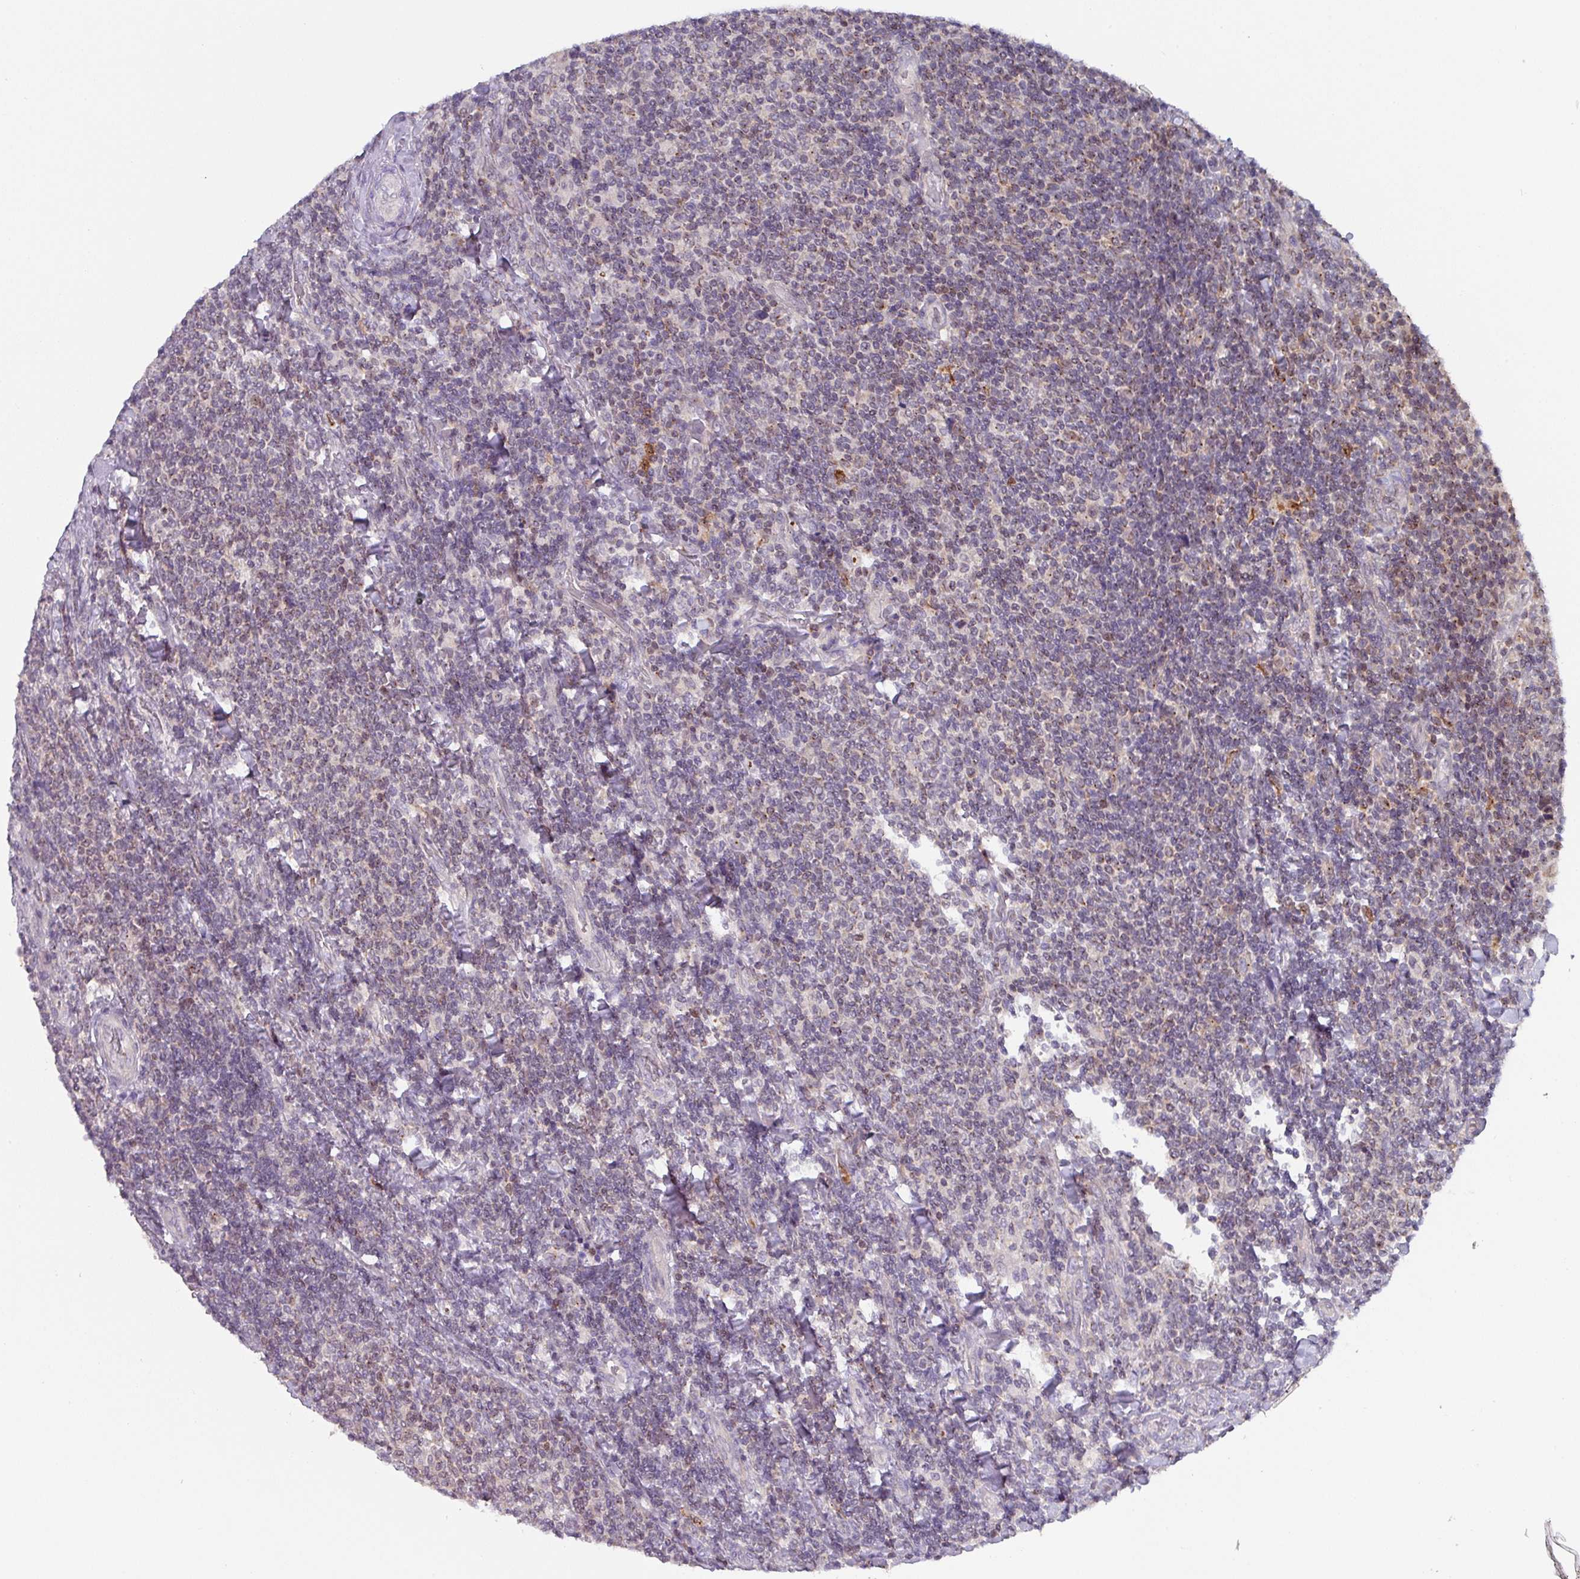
{"staining": {"intensity": "weak", "quantity": "<25%", "location": "nuclear"}, "tissue": "lymphoma", "cell_type": "Tumor cells", "image_type": "cancer", "snomed": [{"axis": "morphology", "description": "Malignant lymphoma, non-Hodgkin's type, Low grade"}, {"axis": "topography", "description": "Lymph node"}], "caption": "Tumor cells show no significant protein staining in low-grade malignant lymphoma, non-Hodgkin's type.", "gene": "DCAF12L2", "patient": {"sex": "male", "age": 52}}